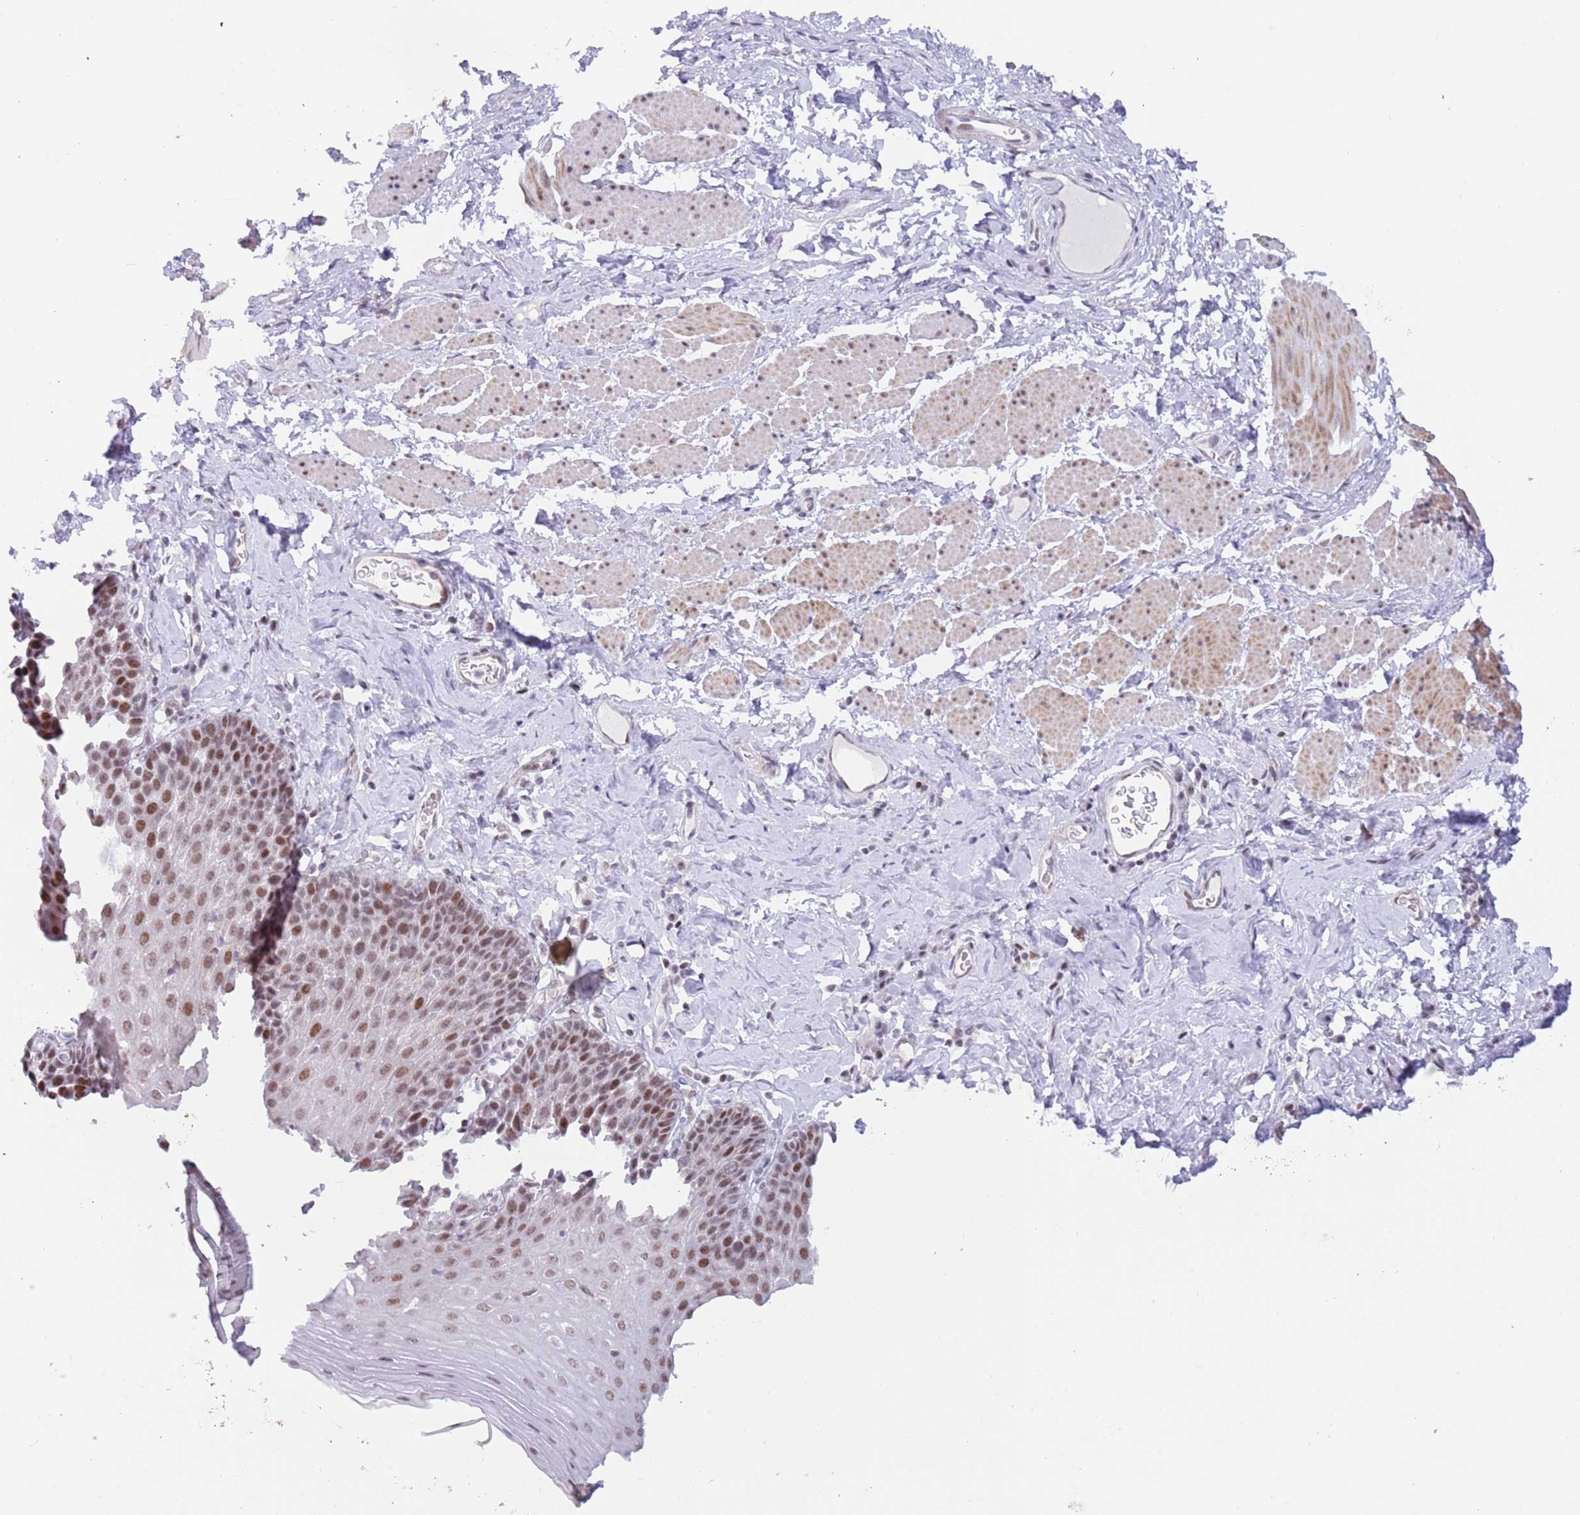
{"staining": {"intensity": "moderate", "quantity": ">75%", "location": "nuclear"}, "tissue": "esophagus", "cell_type": "Squamous epithelial cells", "image_type": "normal", "snomed": [{"axis": "morphology", "description": "Normal tissue, NOS"}, {"axis": "topography", "description": "Esophagus"}], "caption": "Immunohistochemistry staining of normal esophagus, which reveals medium levels of moderate nuclear staining in approximately >75% of squamous epithelial cells indicating moderate nuclear protein expression. The staining was performed using DAB (brown) for protein detection and nuclei were counterstained in hematoxylin (blue).", "gene": "ZNF382", "patient": {"sex": "female", "age": 61}}